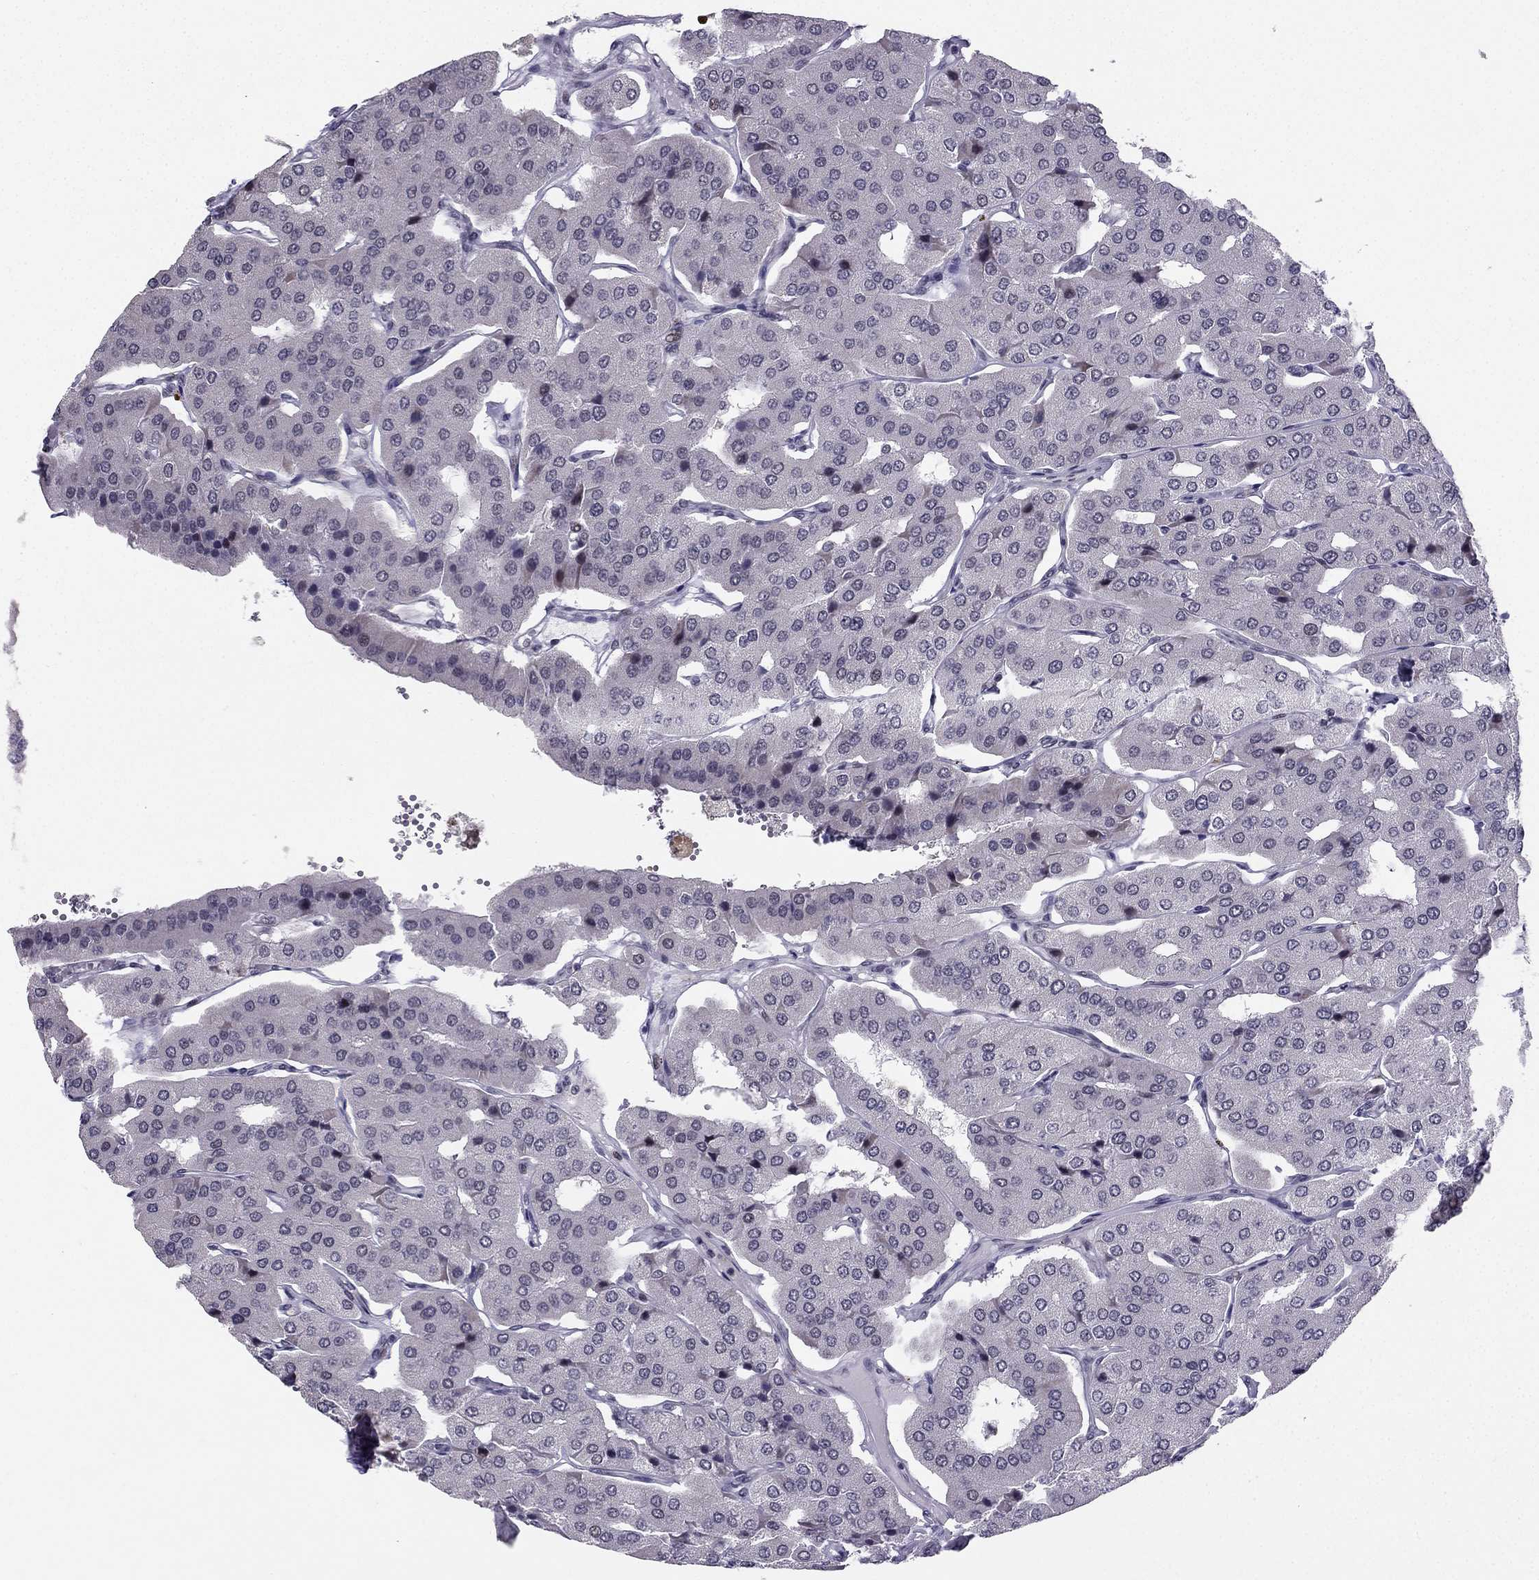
{"staining": {"intensity": "negative", "quantity": "none", "location": "none"}, "tissue": "parathyroid gland", "cell_type": "Glandular cells", "image_type": "normal", "snomed": [{"axis": "morphology", "description": "Normal tissue, NOS"}, {"axis": "morphology", "description": "Adenoma, NOS"}, {"axis": "topography", "description": "Parathyroid gland"}], "caption": "An image of parathyroid gland stained for a protein displays no brown staining in glandular cells. The staining was performed using DAB (3,3'-diaminobenzidine) to visualize the protein expression in brown, while the nuclei were stained in blue with hematoxylin (Magnification: 20x).", "gene": "RPRD2", "patient": {"sex": "female", "age": 86}}